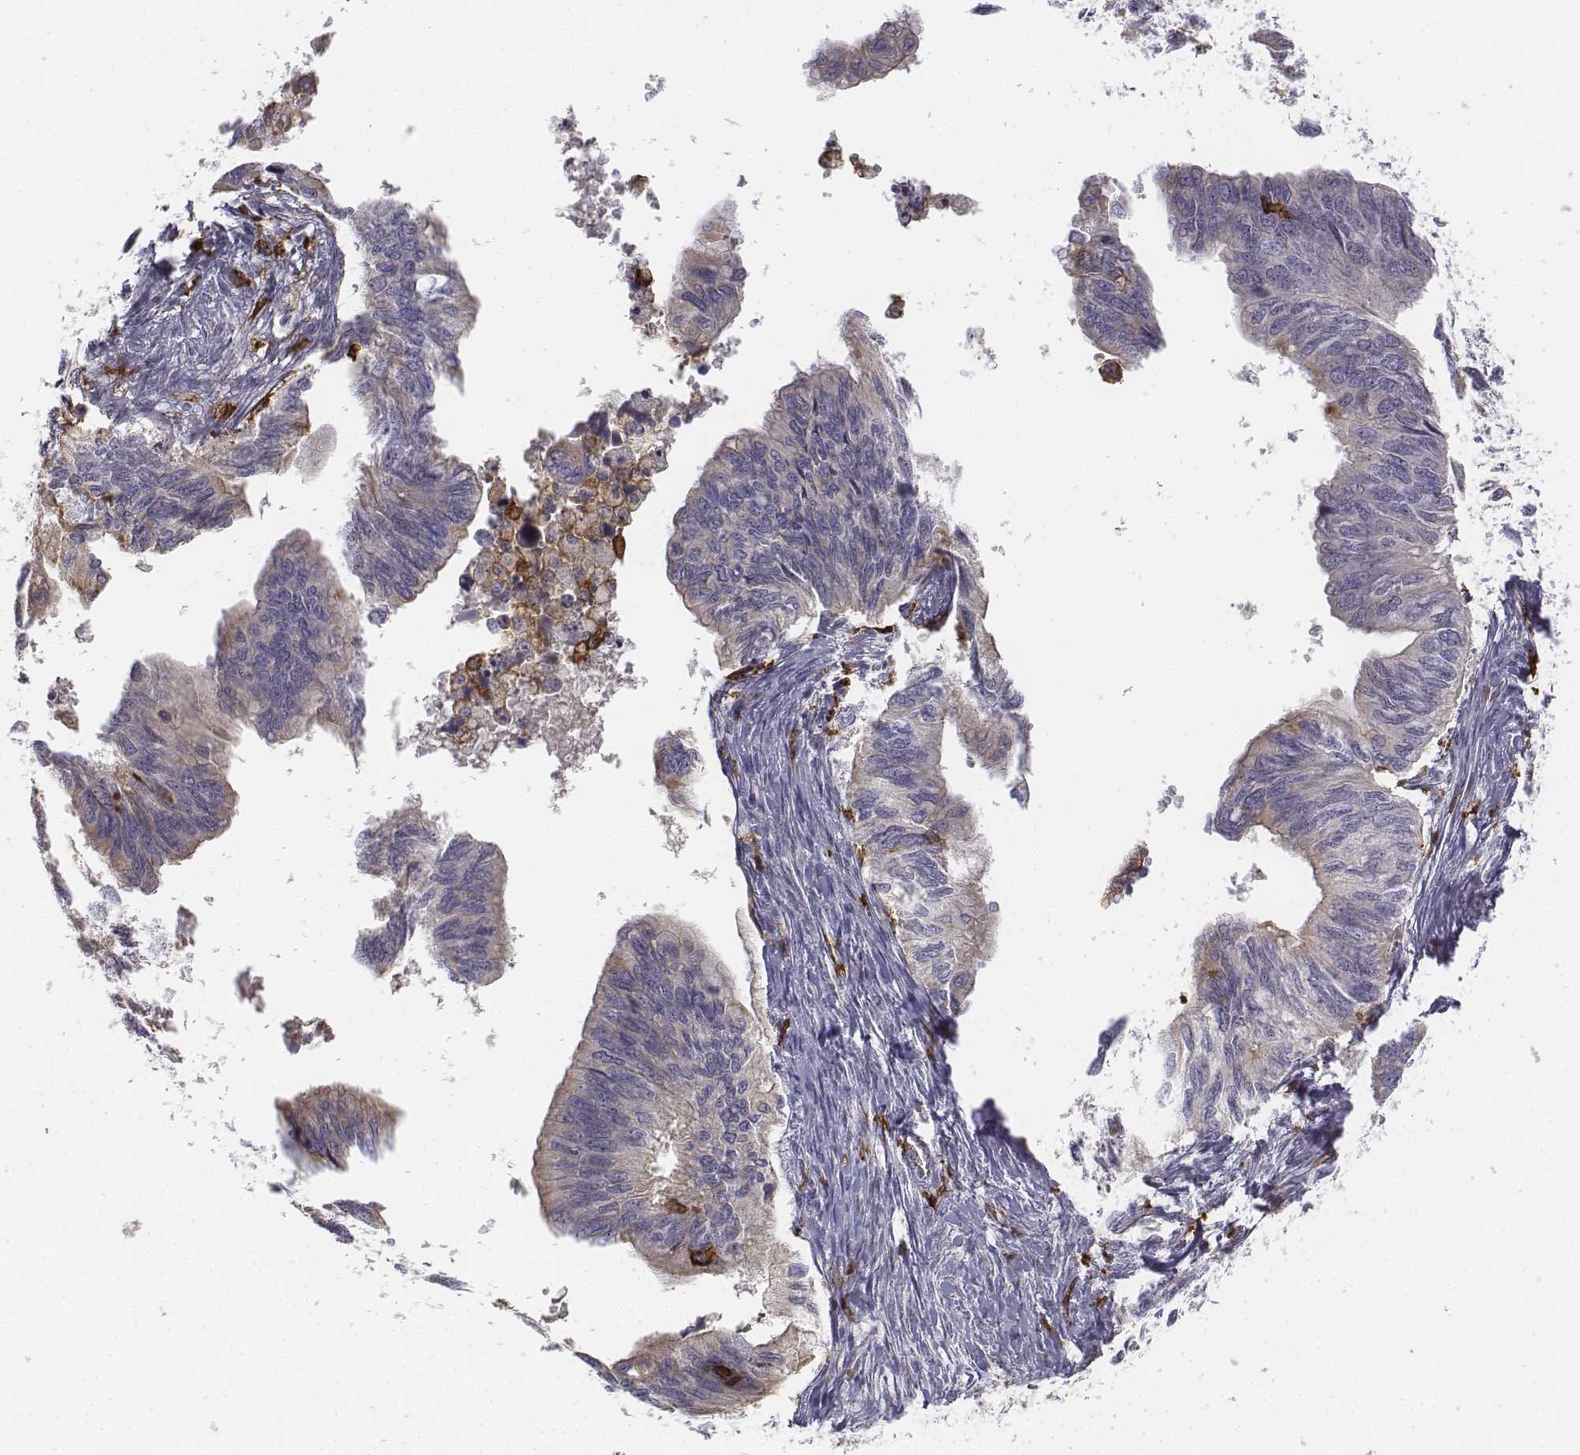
{"staining": {"intensity": "negative", "quantity": "none", "location": "none"}, "tissue": "ovarian cancer", "cell_type": "Tumor cells", "image_type": "cancer", "snomed": [{"axis": "morphology", "description": "Cystadenocarcinoma, mucinous, NOS"}, {"axis": "topography", "description": "Ovary"}], "caption": "IHC histopathology image of neoplastic tissue: human ovarian cancer (mucinous cystadenocarcinoma) stained with DAB displays no significant protein staining in tumor cells.", "gene": "CD14", "patient": {"sex": "female", "age": 76}}